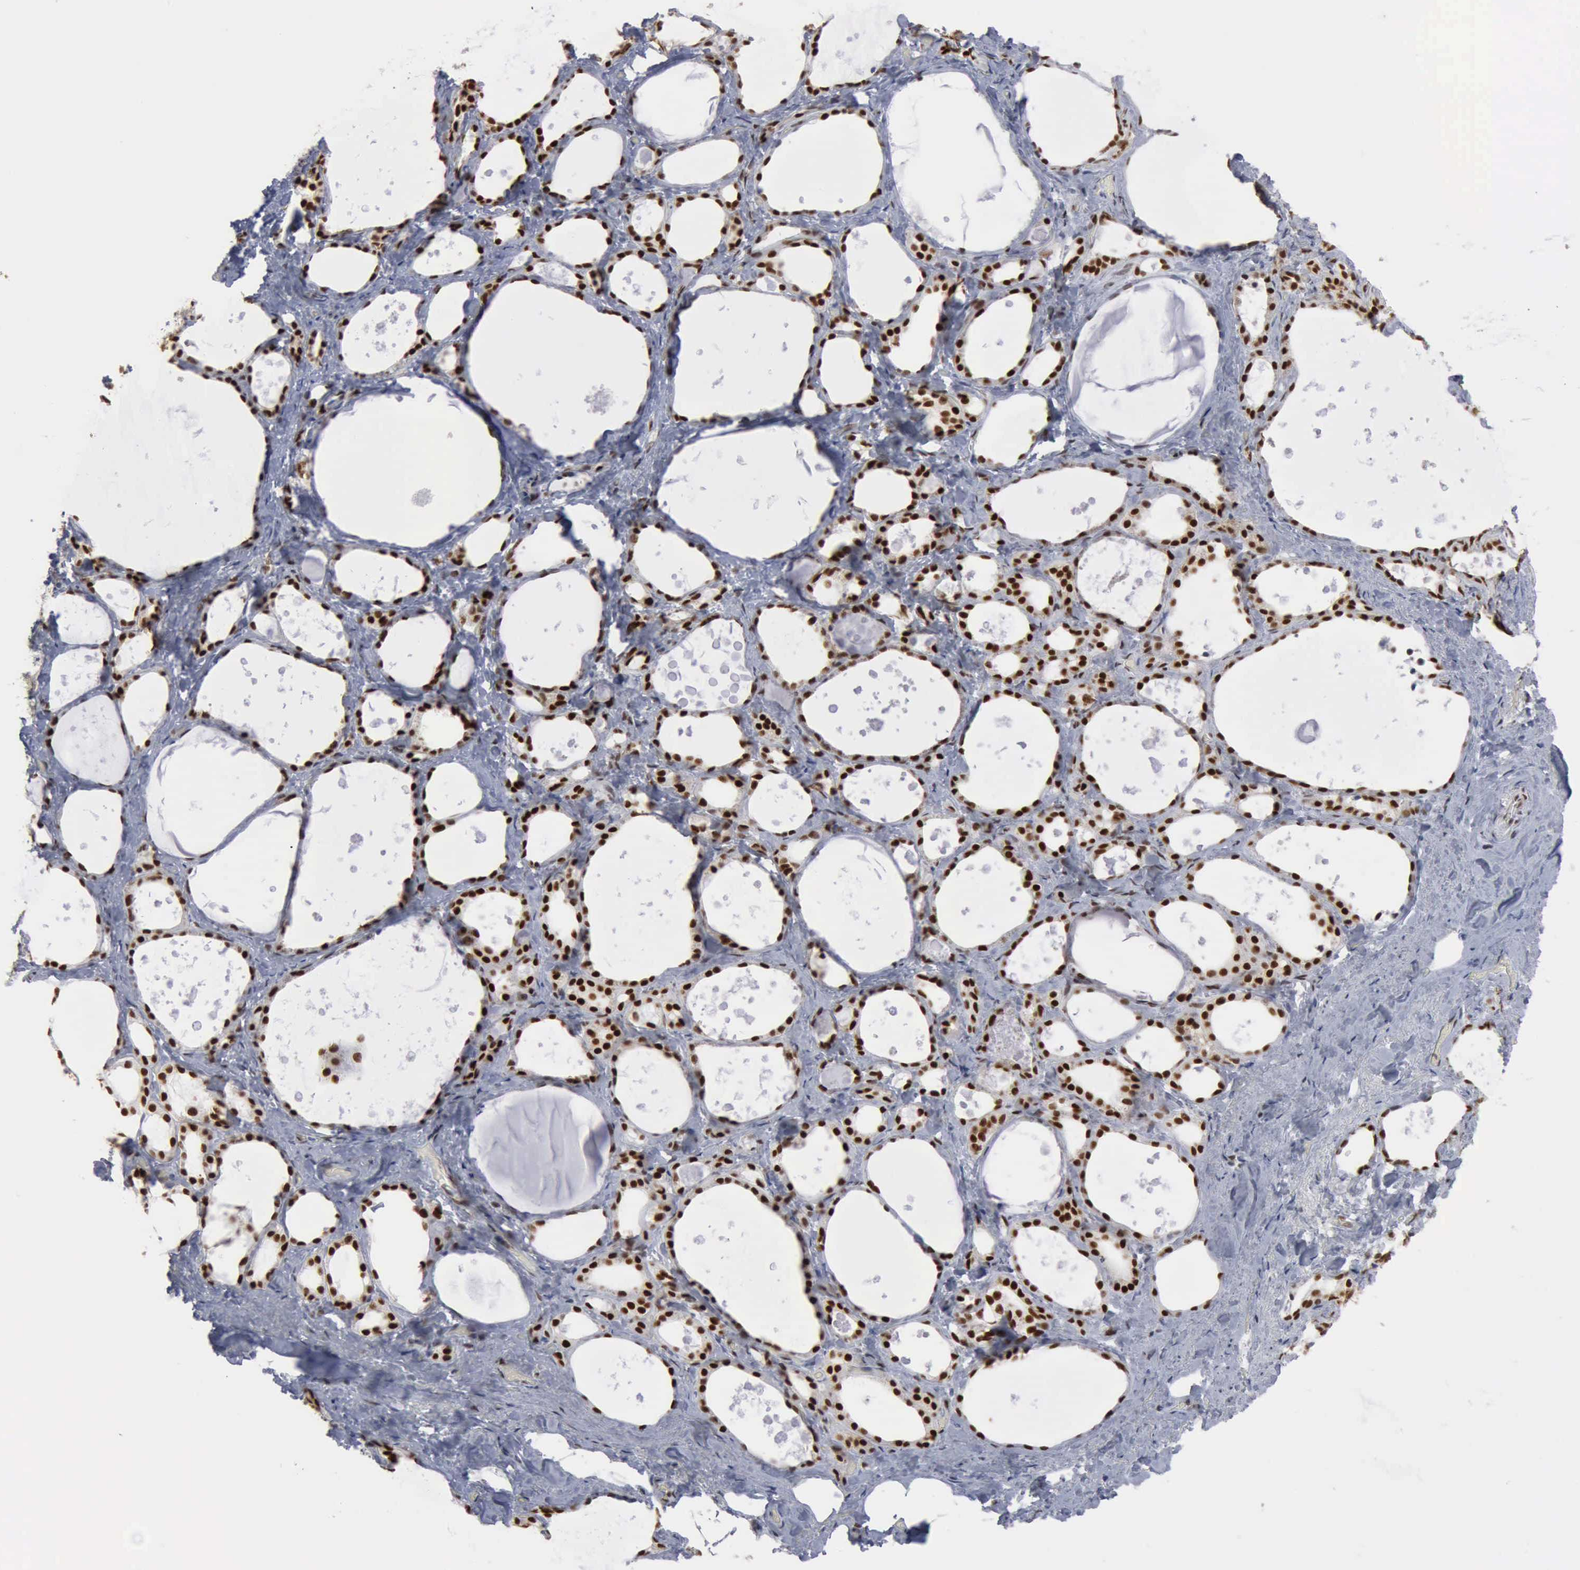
{"staining": {"intensity": "strong", "quantity": ">75%", "location": "nuclear"}, "tissue": "thyroid gland", "cell_type": "Glandular cells", "image_type": "normal", "snomed": [{"axis": "morphology", "description": "Normal tissue, NOS"}, {"axis": "topography", "description": "Thyroid gland"}], "caption": "Thyroid gland stained for a protein (brown) demonstrates strong nuclear positive expression in approximately >75% of glandular cells.", "gene": "XPA", "patient": {"sex": "female", "age": 75}}